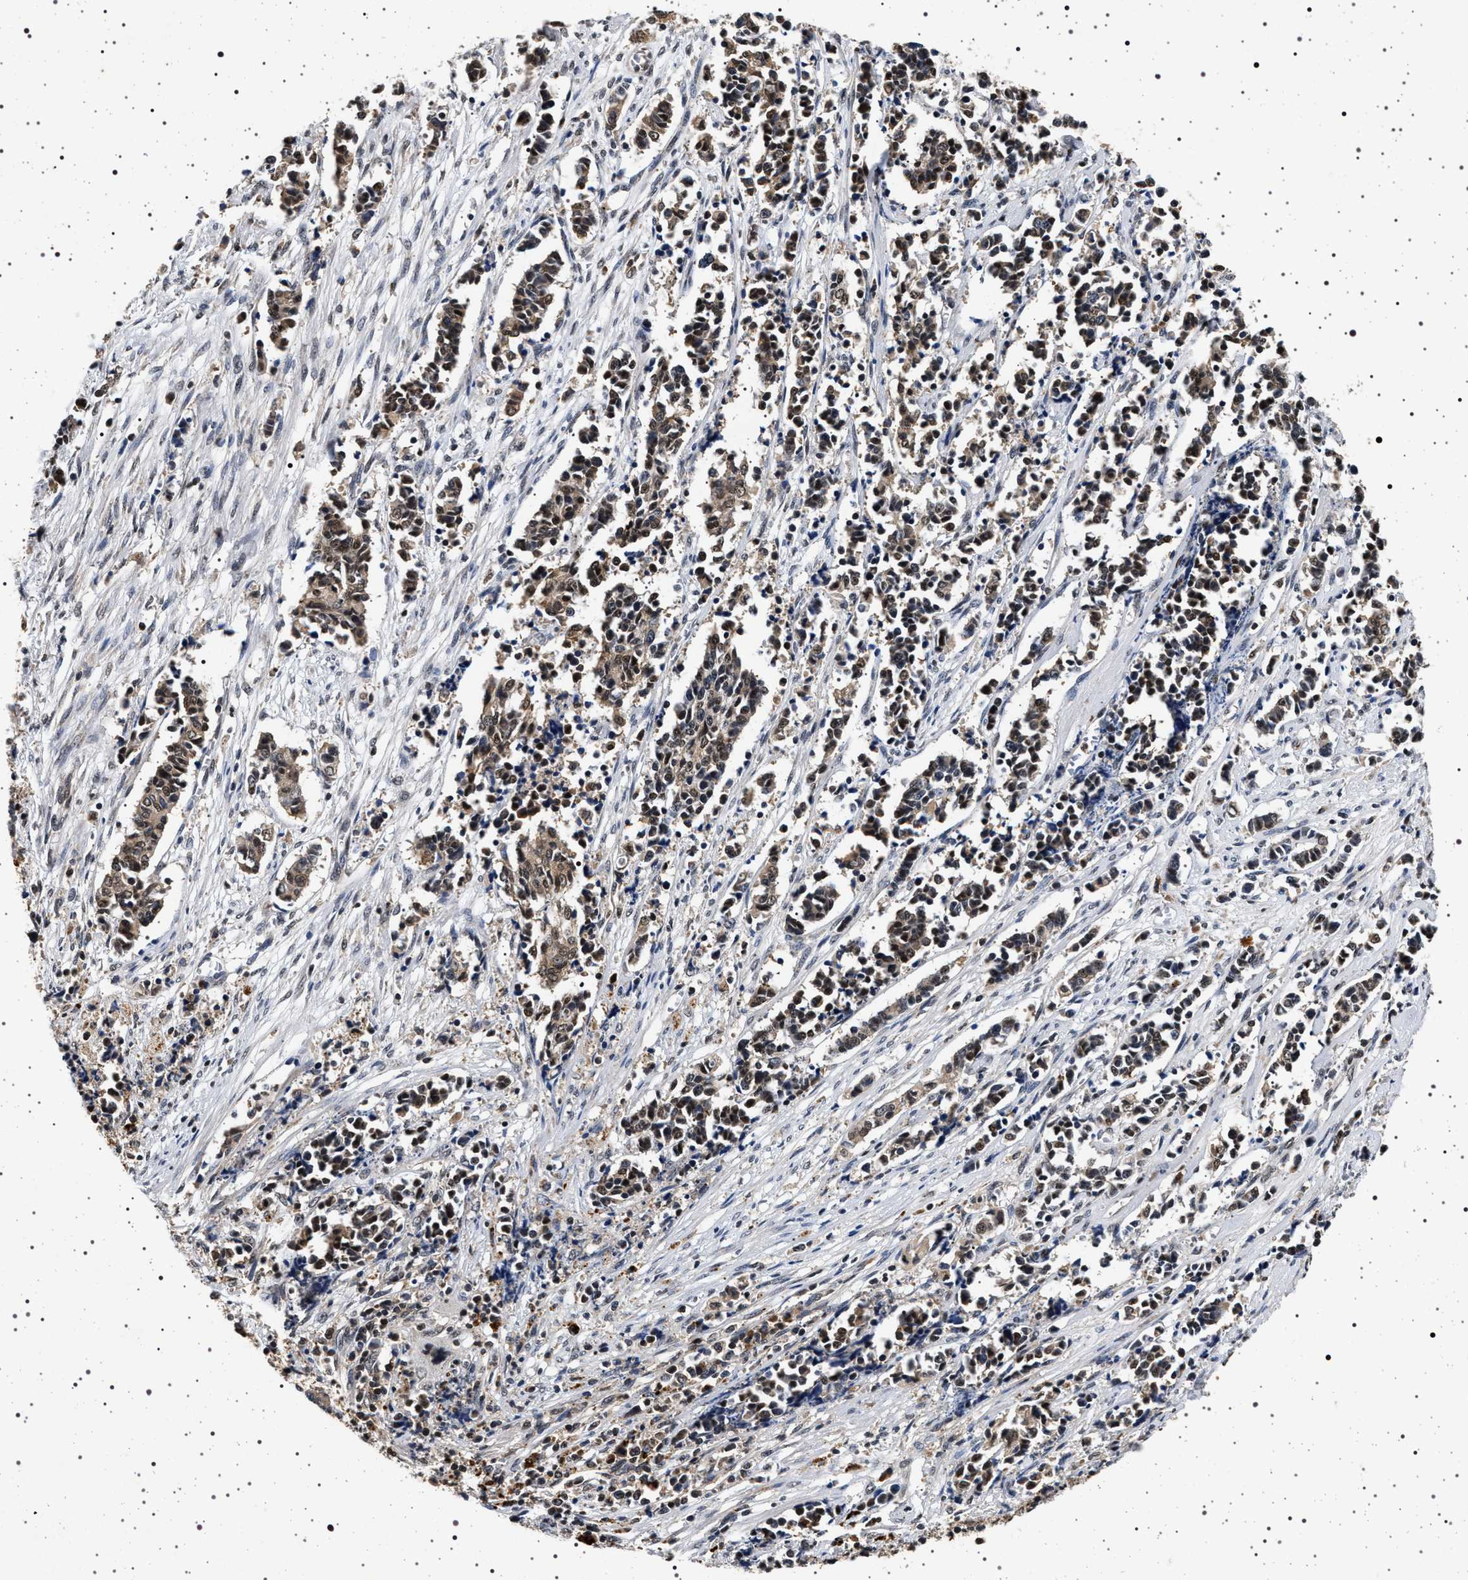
{"staining": {"intensity": "weak", "quantity": ">75%", "location": "cytoplasmic/membranous,nuclear"}, "tissue": "cervical cancer", "cell_type": "Tumor cells", "image_type": "cancer", "snomed": [{"axis": "morphology", "description": "Squamous cell carcinoma, NOS"}, {"axis": "topography", "description": "Cervix"}], "caption": "The photomicrograph displays immunohistochemical staining of cervical squamous cell carcinoma. There is weak cytoplasmic/membranous and nuclear positivity is present in approximately >75% of tumor cells.", "gene": "CDKN1B", "patient": {"sex": "female", "age": 35}}